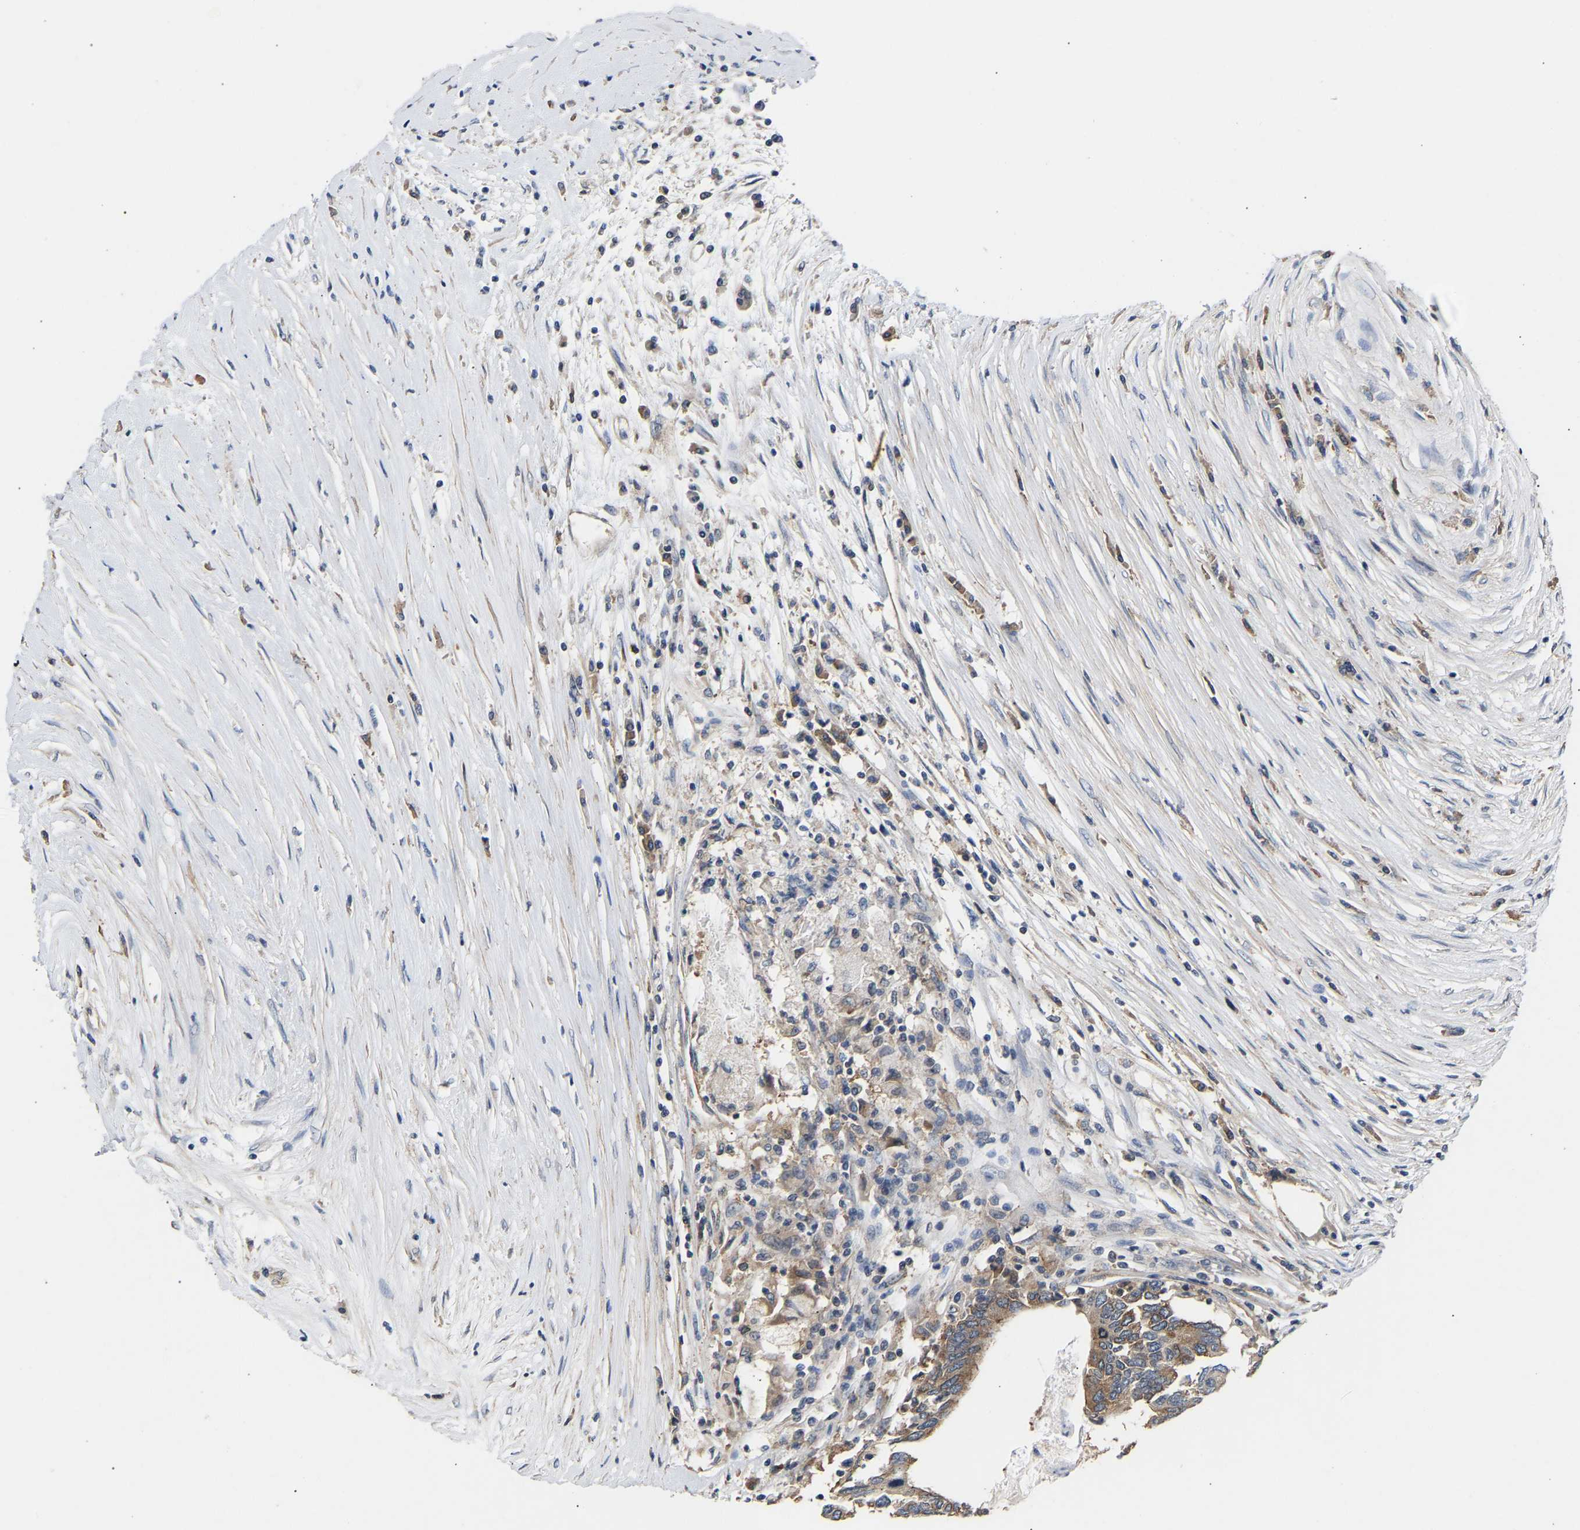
{"staining": {"intensity": "weak", "quantity": ">75%", "location": "cytoplasmic/membranous"}, "tissue": "colorectal cancer", "cell_type": "Tumor cells", "image_type": "cancer", "snomed": [{"axis": "morphology", "description": "Adenocarcinoma, NOS"}, {"axis": "topography", "description": "Rectum"}], "caption": "Tumor cells show low levels of weak cytoplasmic/membranous staining in about >75% of cells in human colorectal cancer.", "gene": "AIMP2", "patient": {"sex": "male", "age": 63}}